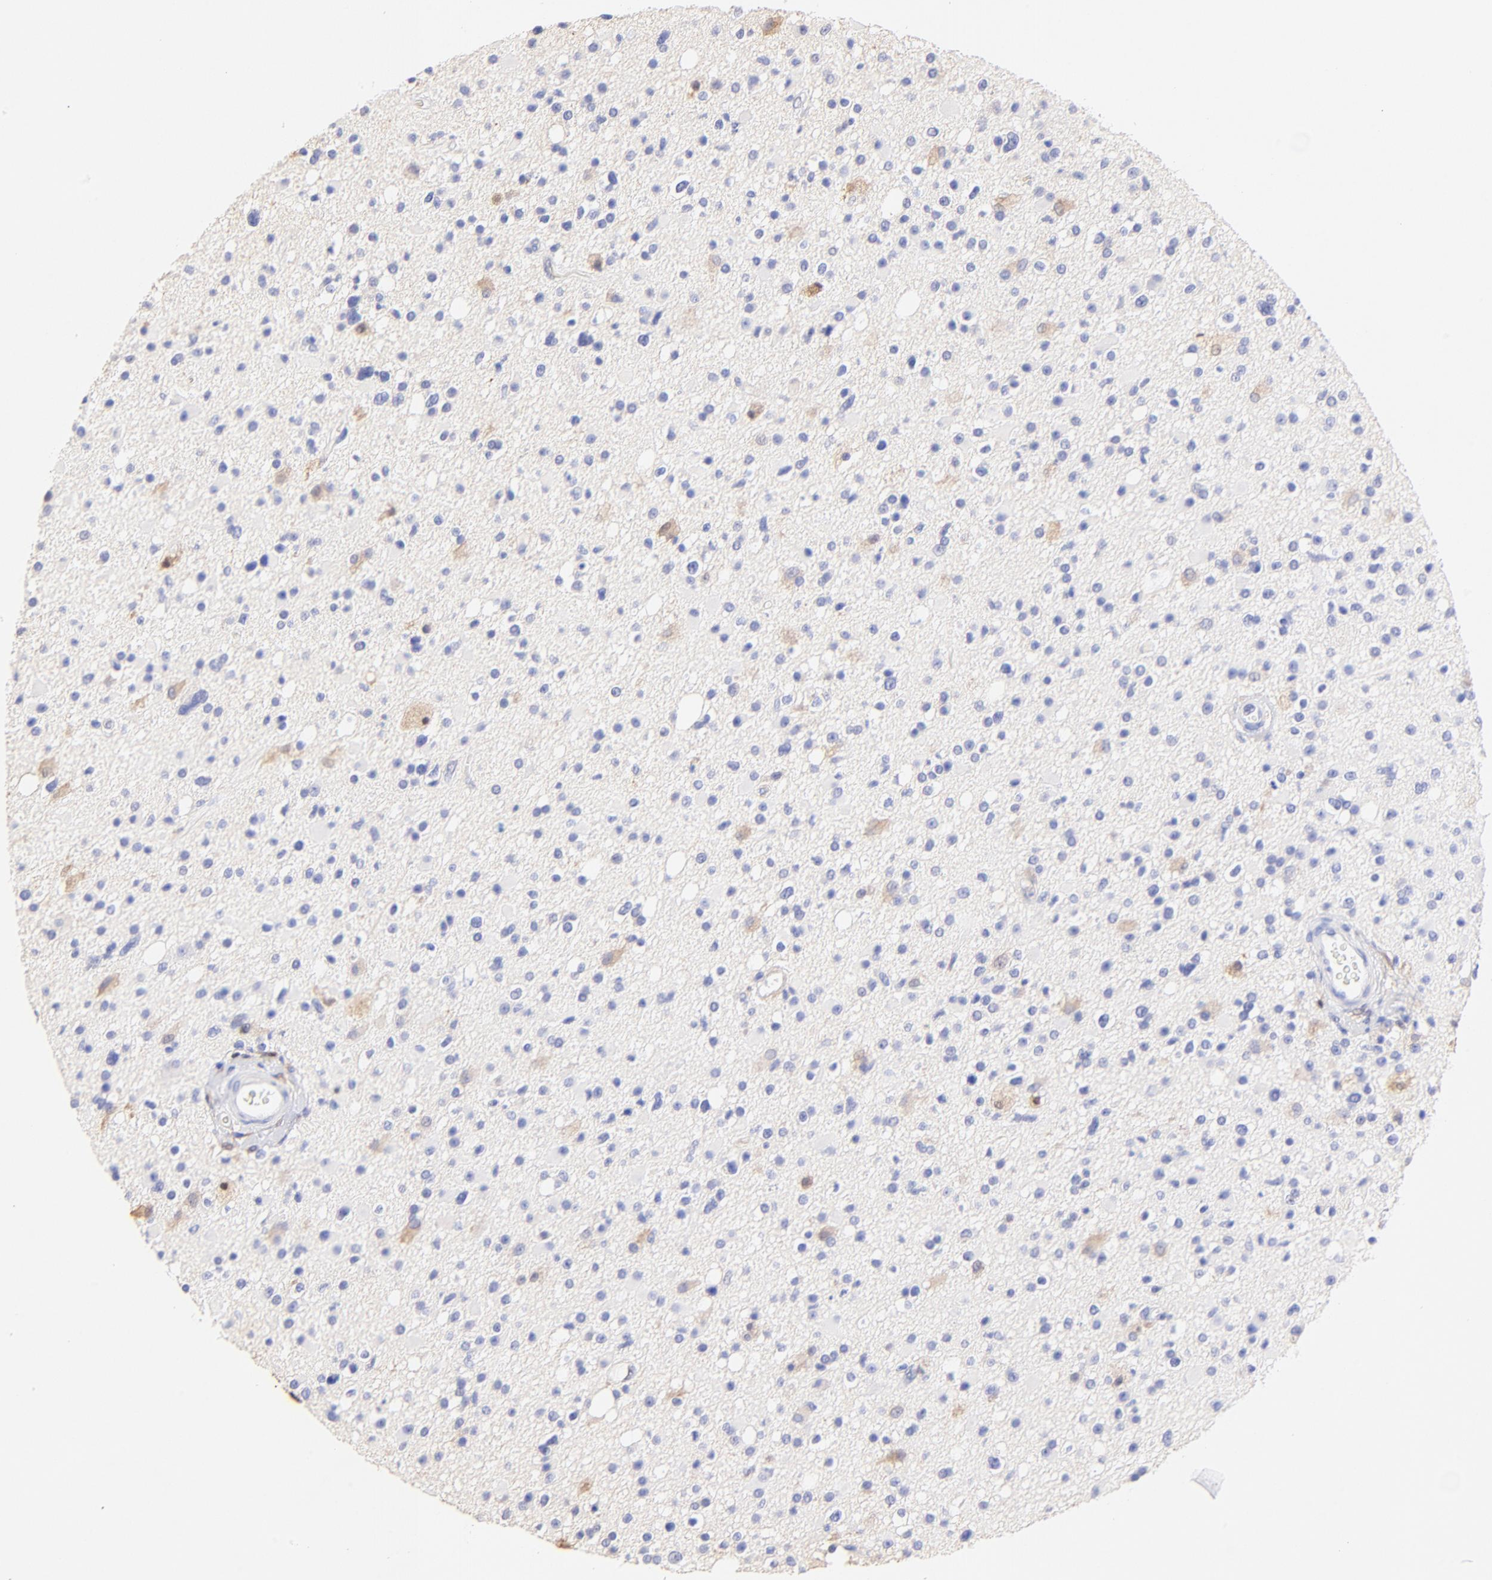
{"staining": {"intensity": "weak", "quantity": "<25%", "location": "cytoplasmic/membranous"}, "tissue": "glioma", "cell_type": "Tumor cells", "image_type": "cancer", "snomed": [{"axis": "morphology", "description": "Glioma, malignant, High grade"}, {"axis": "topography", "description": "Brain"}], "caption": "Immunohistochemistry image of human malignant high-grade glioma stained for a protein (brown), which displays no staining in tumor cells. (Brightfield microscopy of DAB IHC at high magnification).", "gene": "ALDH1A1", "patient": {"sex": "male", "age": 33}}